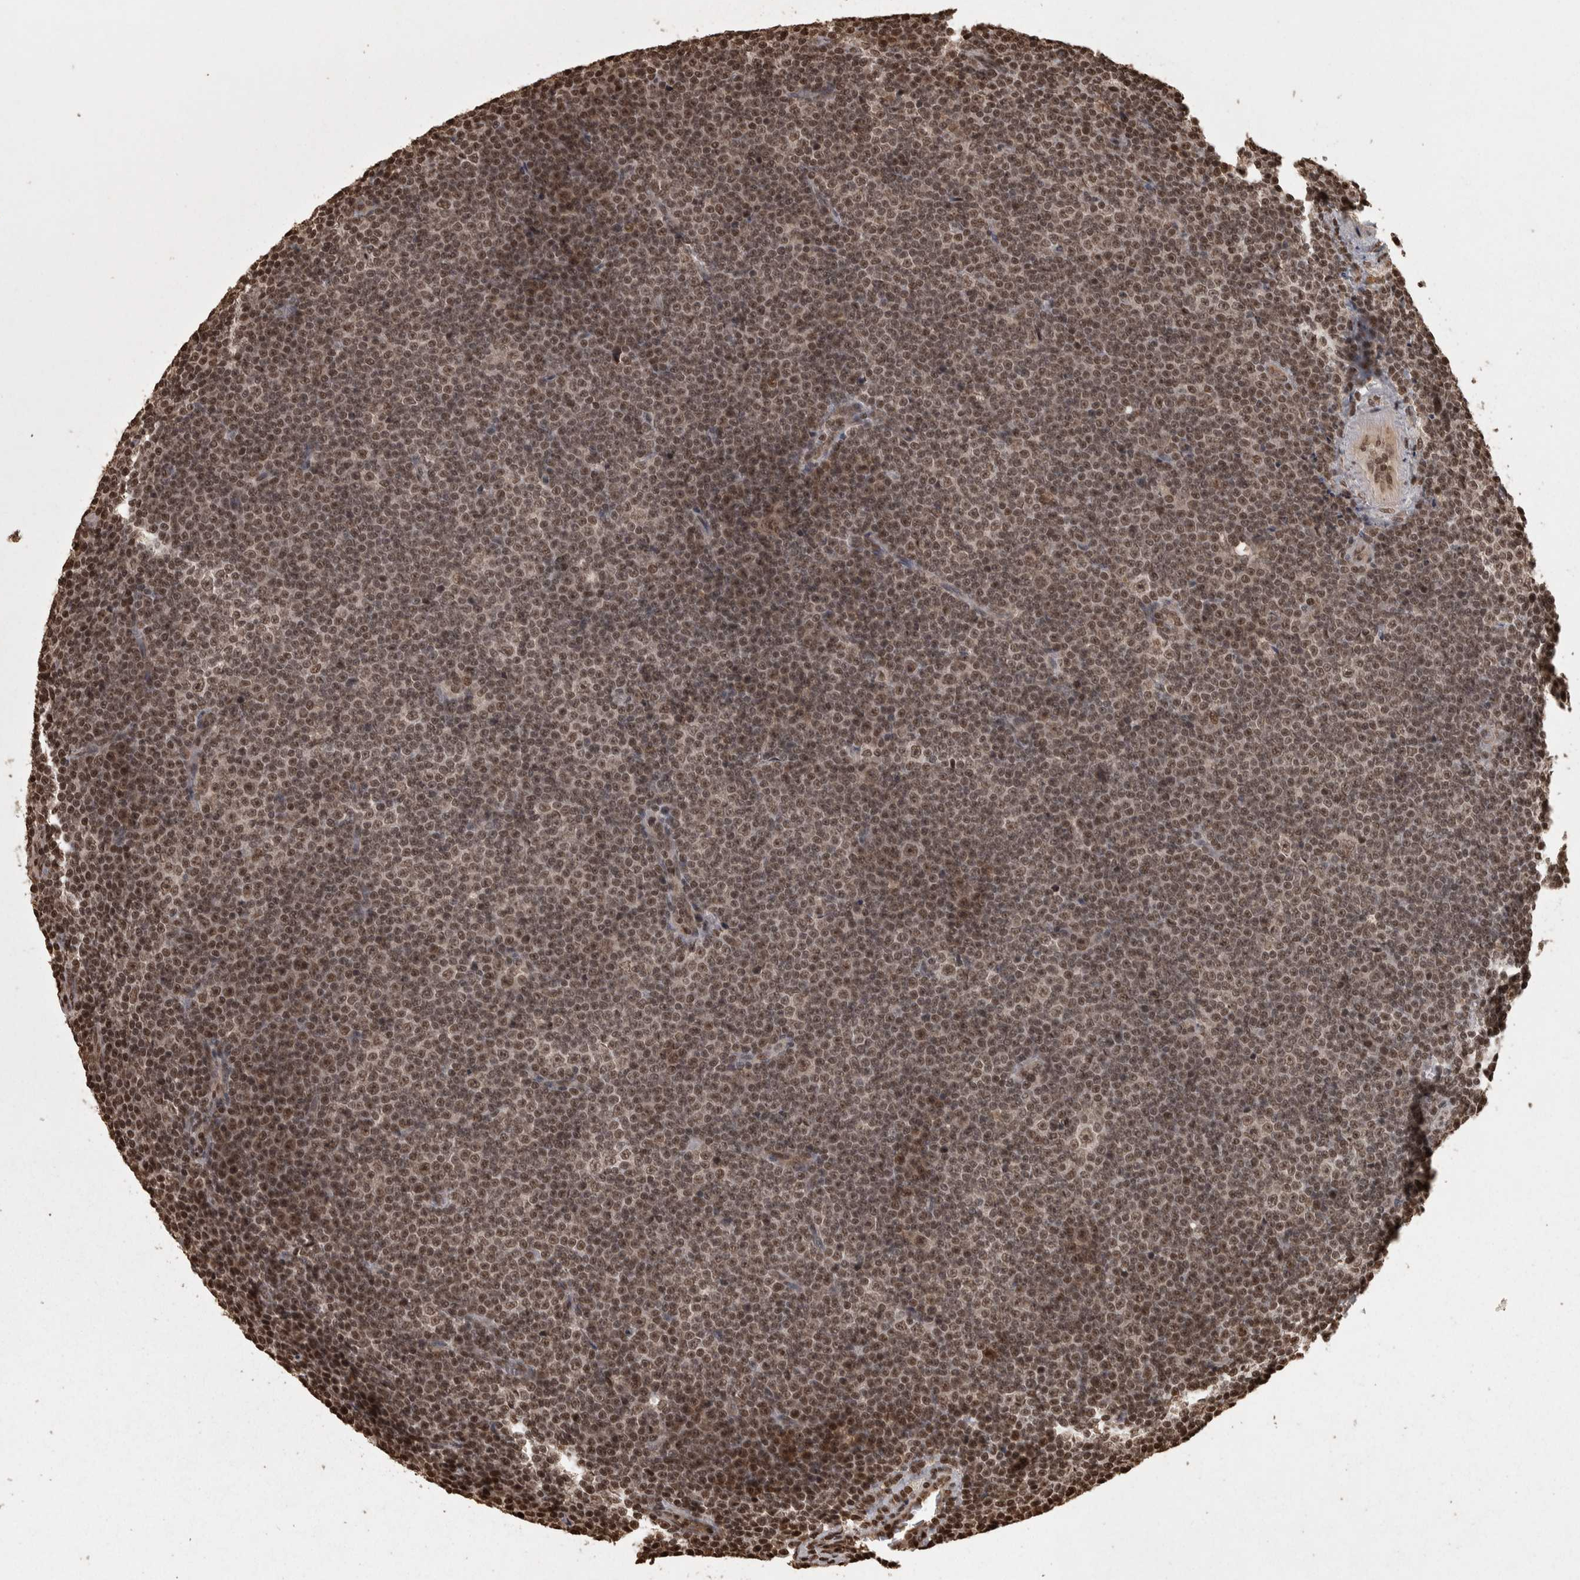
{"staining": {"intensity": "moderate", "quantity": ">75%", "location": "nuclear"}, "tissue": "lymphoma", "cell_type": "Tumor cells", "image_type": "cancer", "snomed": [{"axis": "morphology", "description": "Malignant lymphoma, non-Hodgkin's type, Low grade"}, {"axis": "topography", "description": "Lymph node"}], "caption": "There is medium levels of moderate nuclear positivity in tumor cells of lymphoma, as demonstrated by immunohistochemical staining (brown color).", "gene": "ZFHX4", "patient": {"sex": "female", "age": 67}}